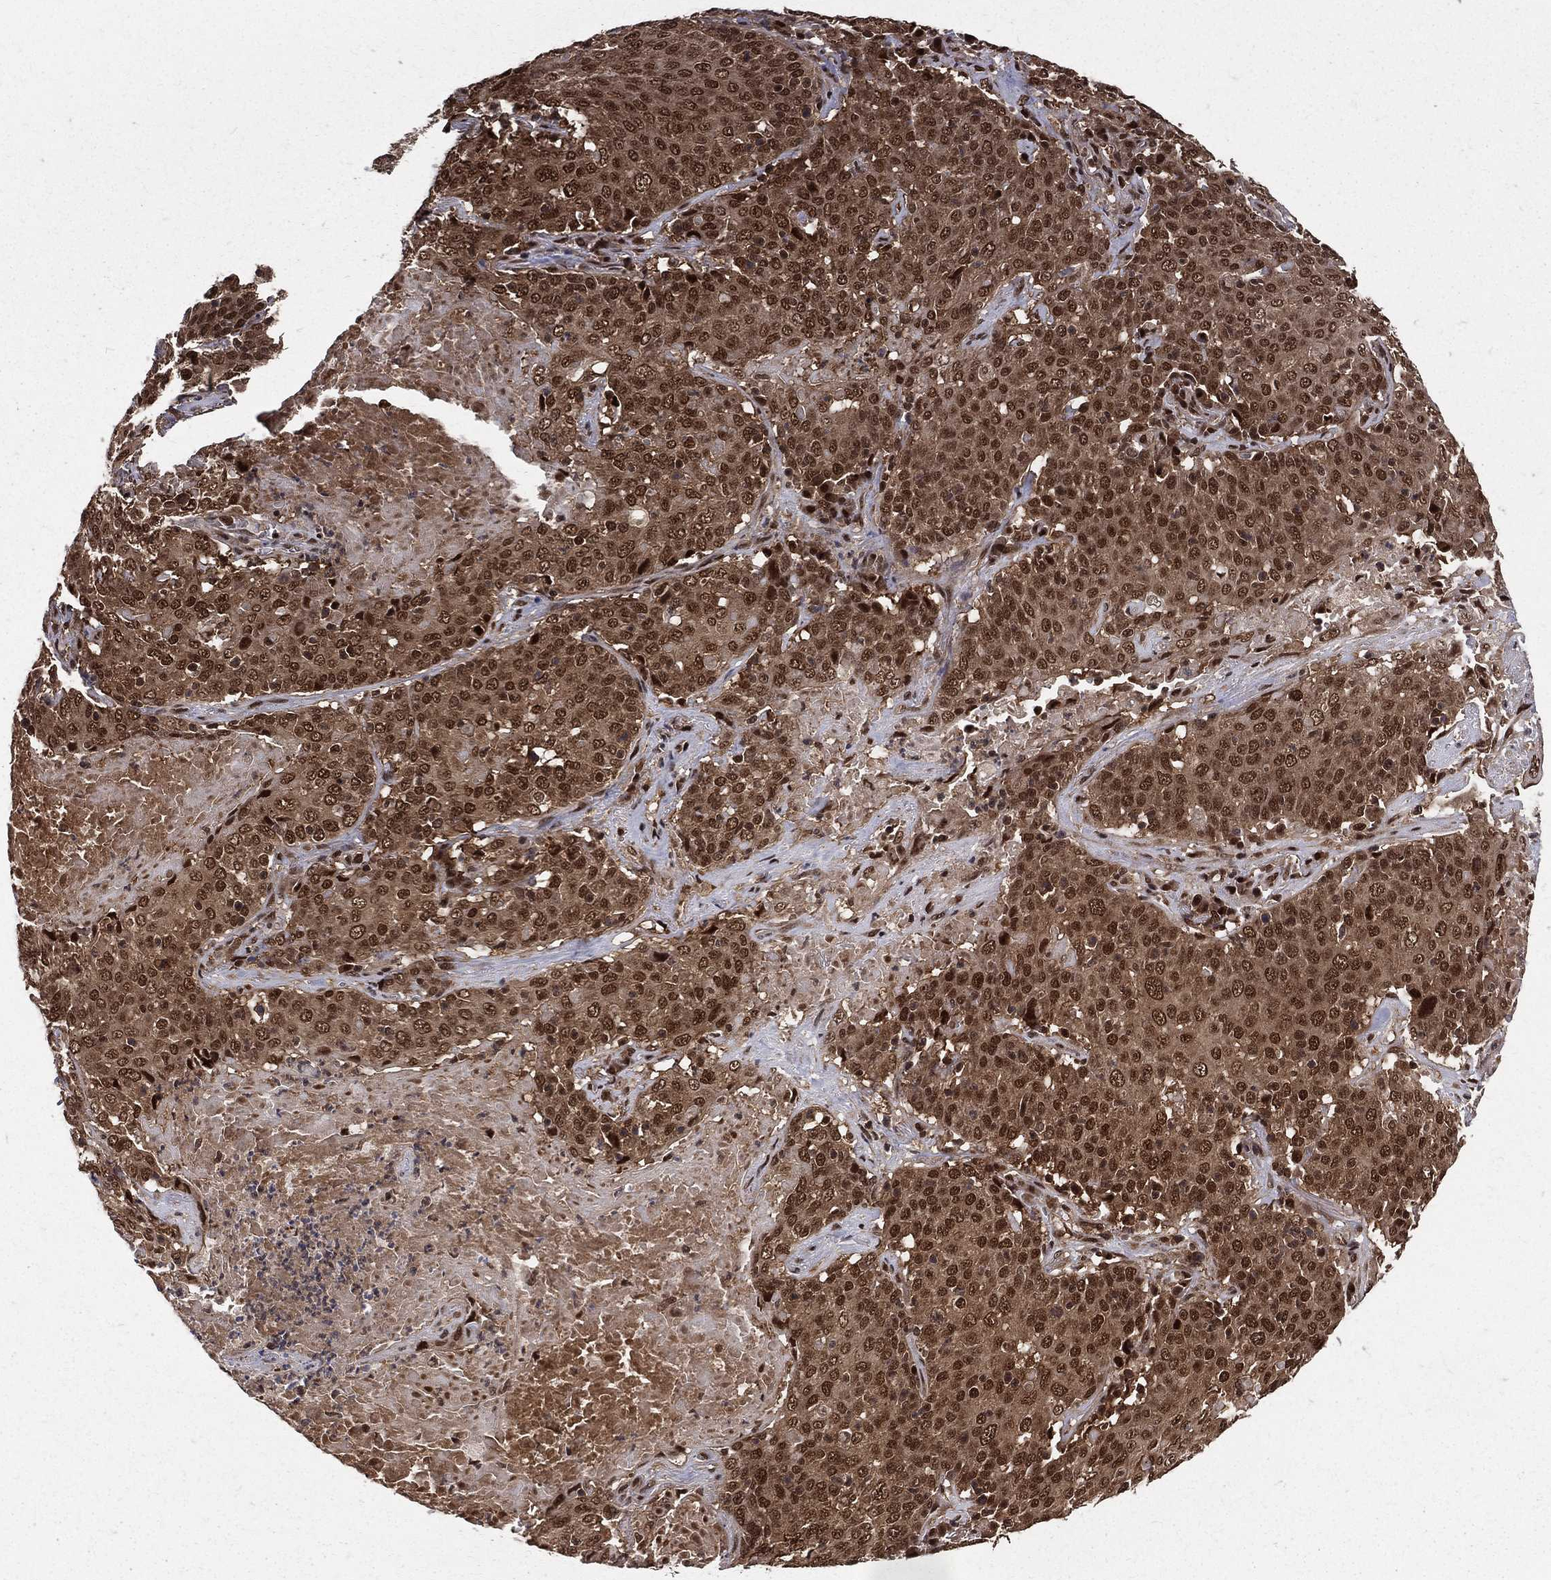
{"staining": {"intensity": "strong", "quantity": ">75%", "location": "cytoplasmic/membranous,nuclear"}, "tissue": "lung cancer", "cell_type": "Tumor cells", "image_type": "cancer", "snomed": [{"axis": "morphology", "description": "Squamous cell carcinoma, NOS"}, {"axis": "topography", "description": "Lung"}], "caption": "A high-resolution image shows immunohistochemistry staining of squamous cell carcinoma (lung), which reveals strong cytoplasmic/membranous and nuclear expression in about >75% of tumor cells.", "gene": "COPS4", "patient": {"sex": "male", "age": 82}}